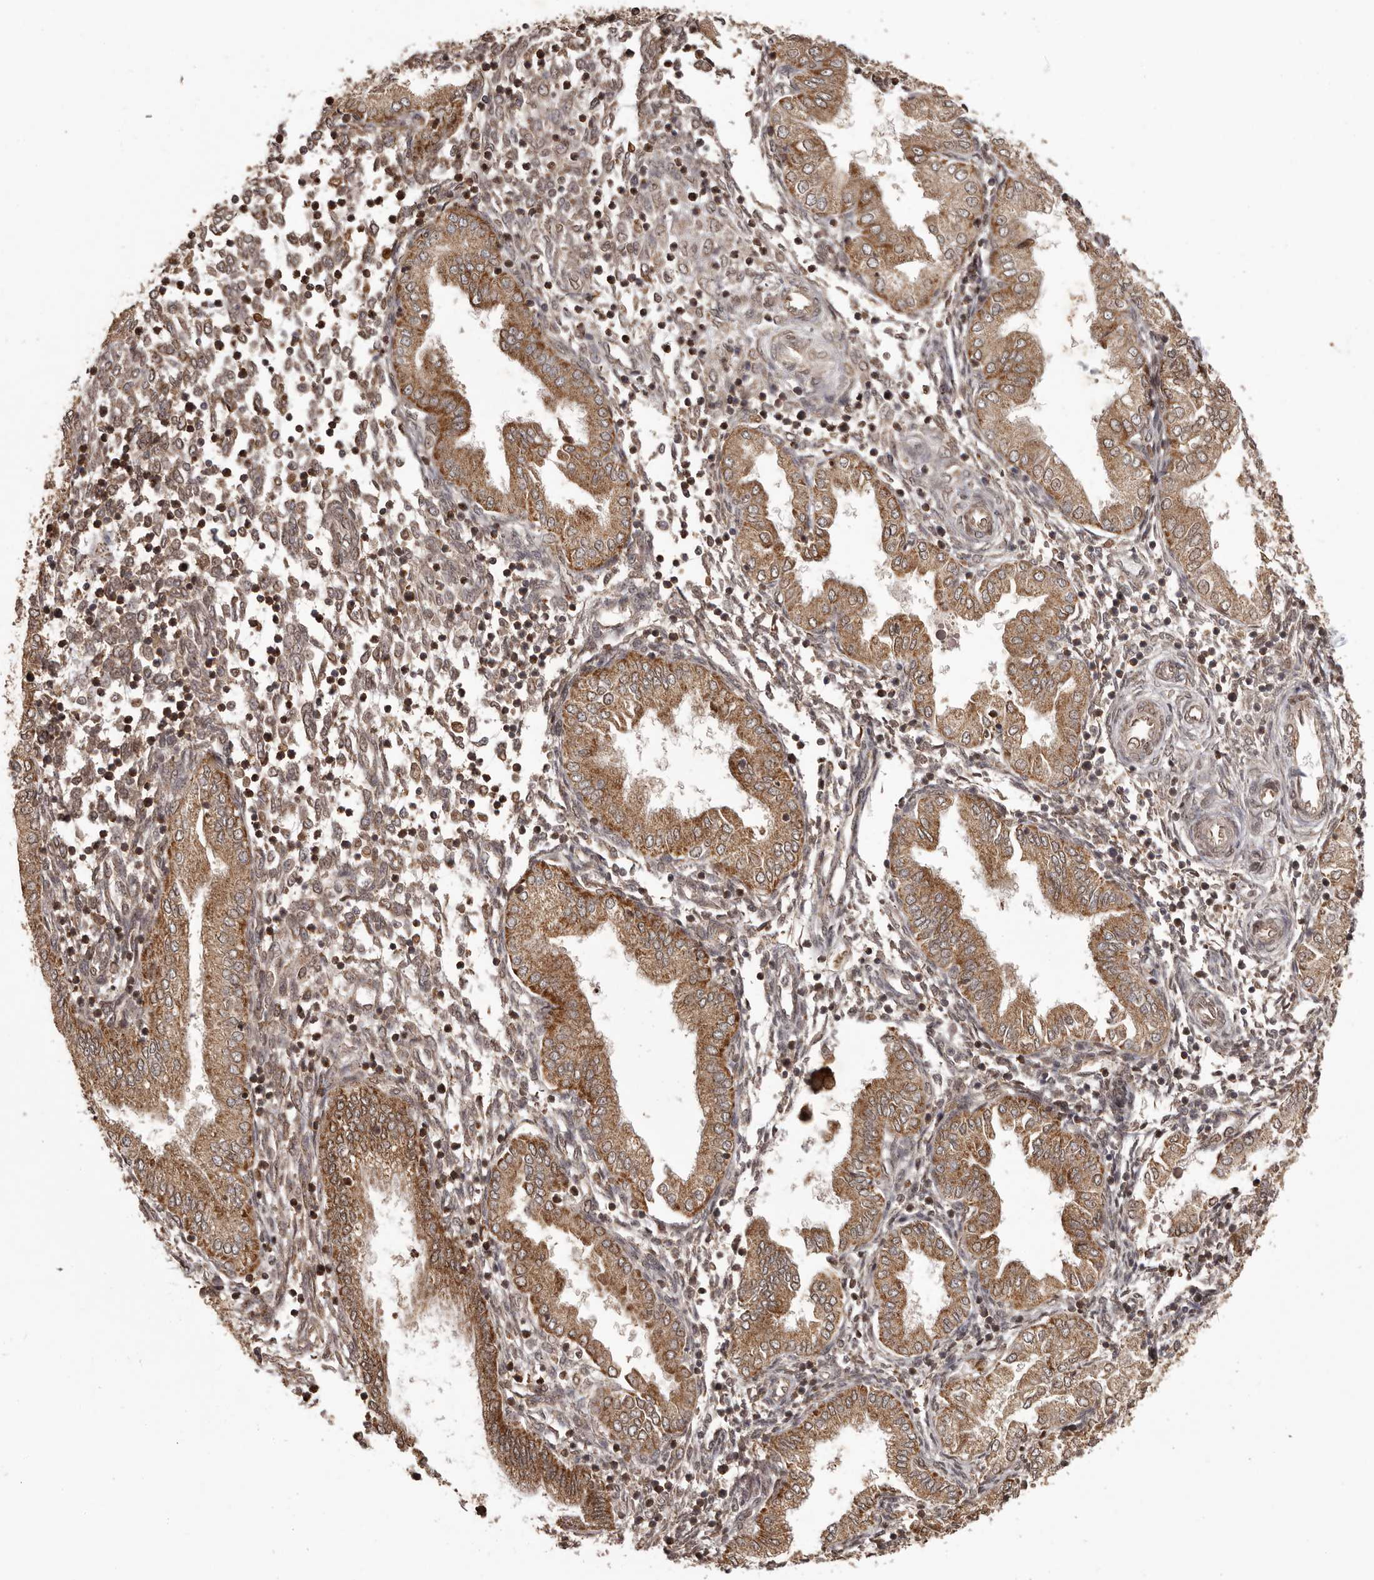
{"staining": {"intensity": "weak", "quantity": ">75%", "location": "cytoplasmic/membranous"}, "tissue": "endometrium", "cell_type": "Cells in endometrial stroma", "image_type": "normal", "snomed": [{"axis": "morphology", "description": "Normal tissue, NOS"}, {"axis": "topography", "description": "Endometrium"}], "caption": "Protein staining by immunohistochemistry (IHC) reveals weak cytoplasmic/membranous positivity in about >75% of cells in endometrial stroma in unremarkable endometrium.", "gene": "CHRM2", "patient": {"sex": "female", "age": 53}}